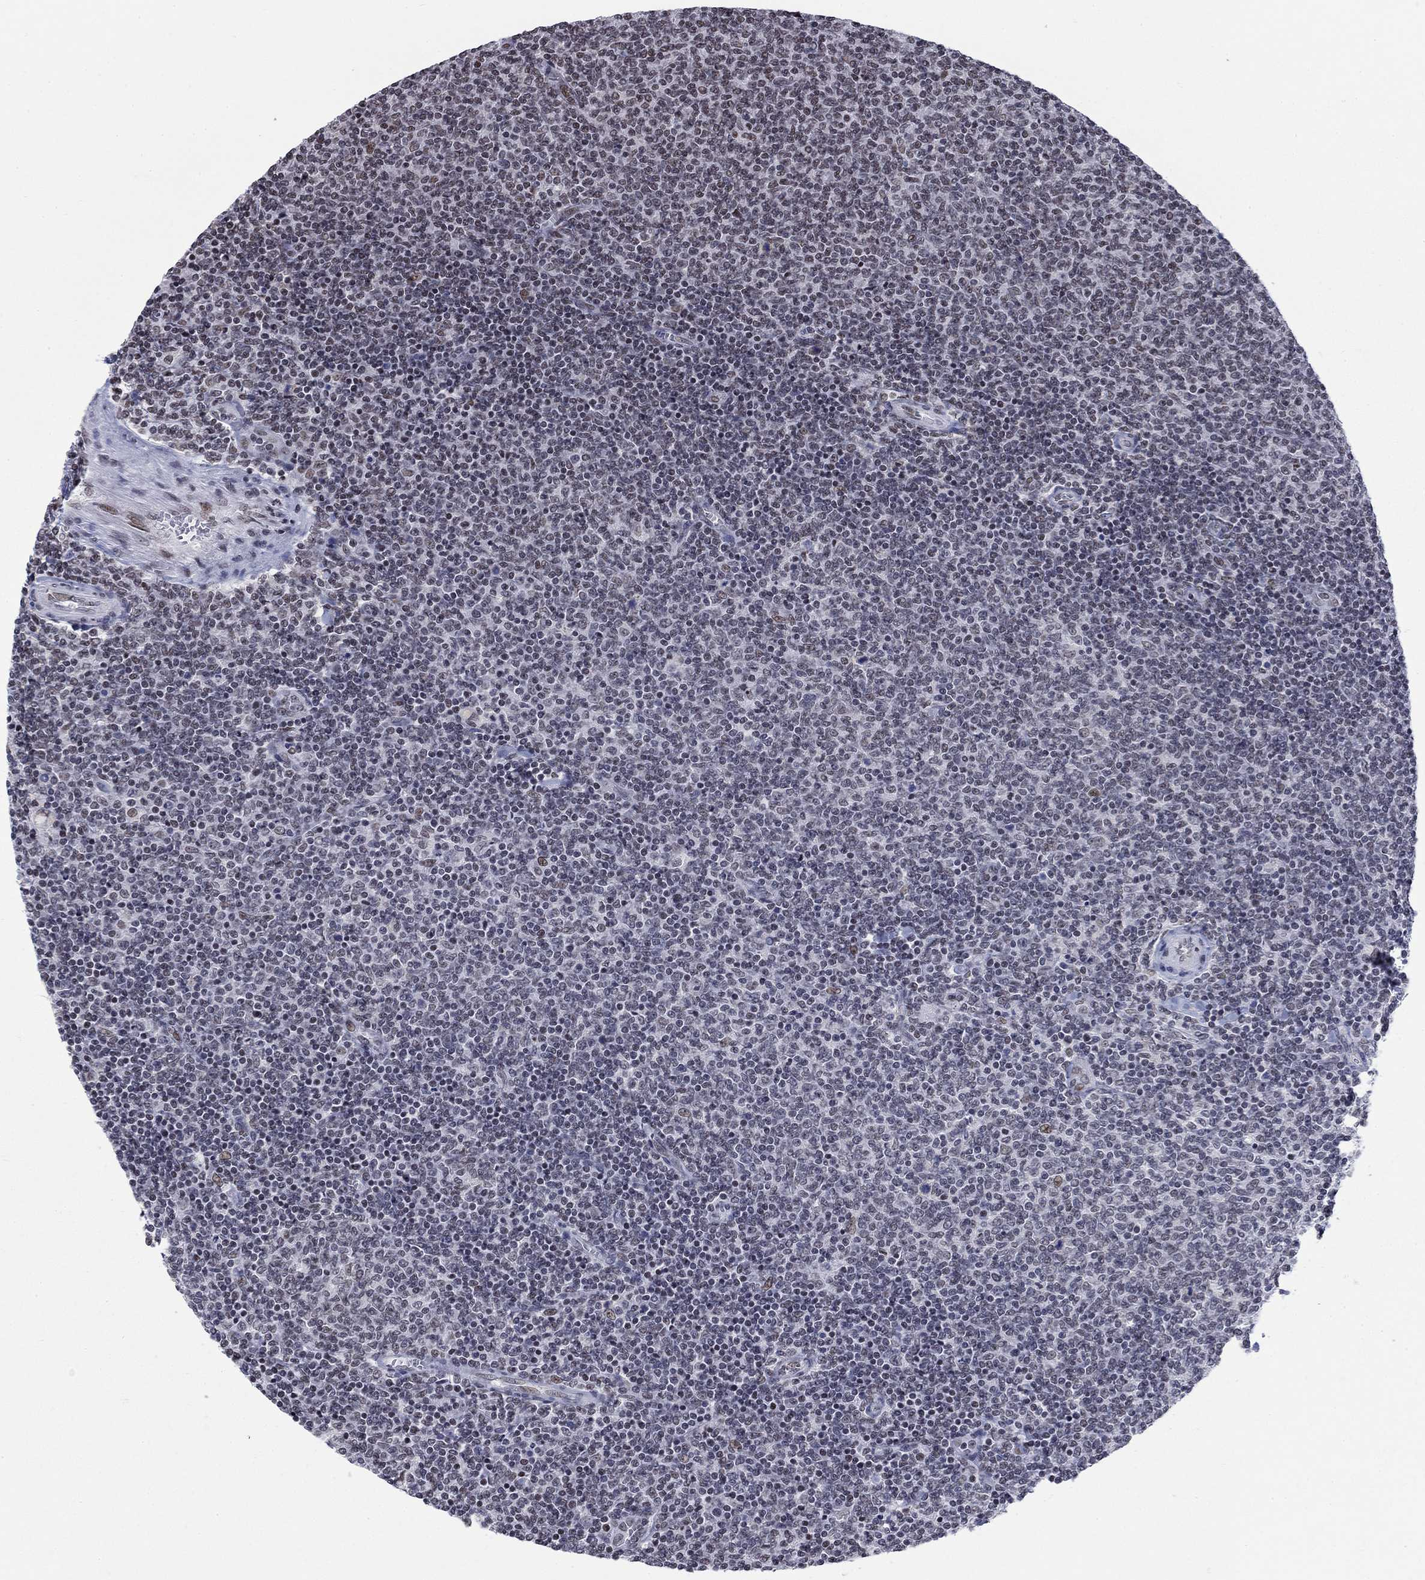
{"staining": {"intensity": "negative", "quantity": "none", "location": "none"}, "tissue": "lymphoma", "cell_type": "Tumor cells", "image_type": "cancer", "snomed": [{"axis": "morphology", "description": "Malignant lymphoma, non-Hodgkin's type, Low grade"}, {"axis": "topography", "description": "Lymph node"}], "caption": "A high-resolution micrograph shows IHC staining of malignant lymphoma, non-Hodgkin's type (low-grade), which shows no significant staining in tumor cells.", "gene": "NPAS3", "patient": {"sex": "male", "age": 52}}